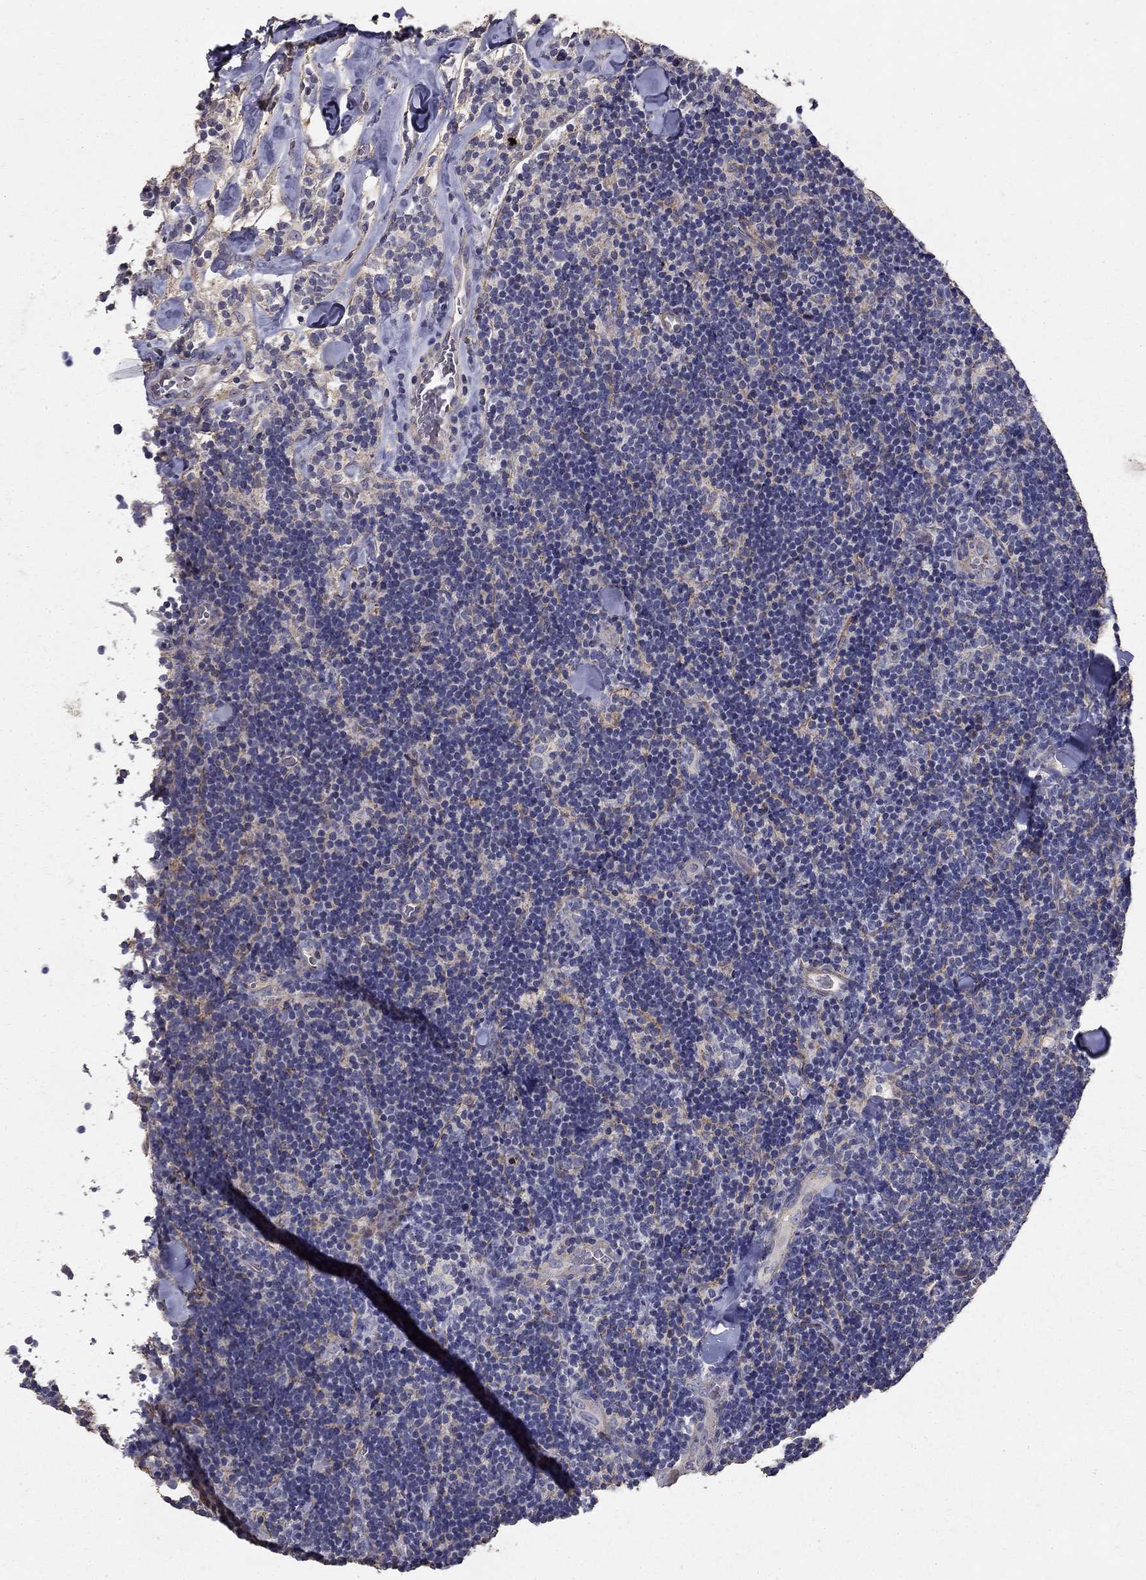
{"staining": {"intensity": "negative", "quantity": "none", "location": "none"}, "tissue": "lymphoma", "cell_type": "Tumor cells", "image_type": "cancer", "snomed": [{"axis": "morphology", "description": "Malignant lymphoma, non-Hodgkin's type, Low grade"}, {"axis": "topography", "description": "Lymph node"}], "caption": "This is an immunohistochemistry (IHC) photomicrograph of human lymphoma. There is no staining in tumor cells.", "gene": "MPP2", "patient": {"sex": "female", "age": 56}}